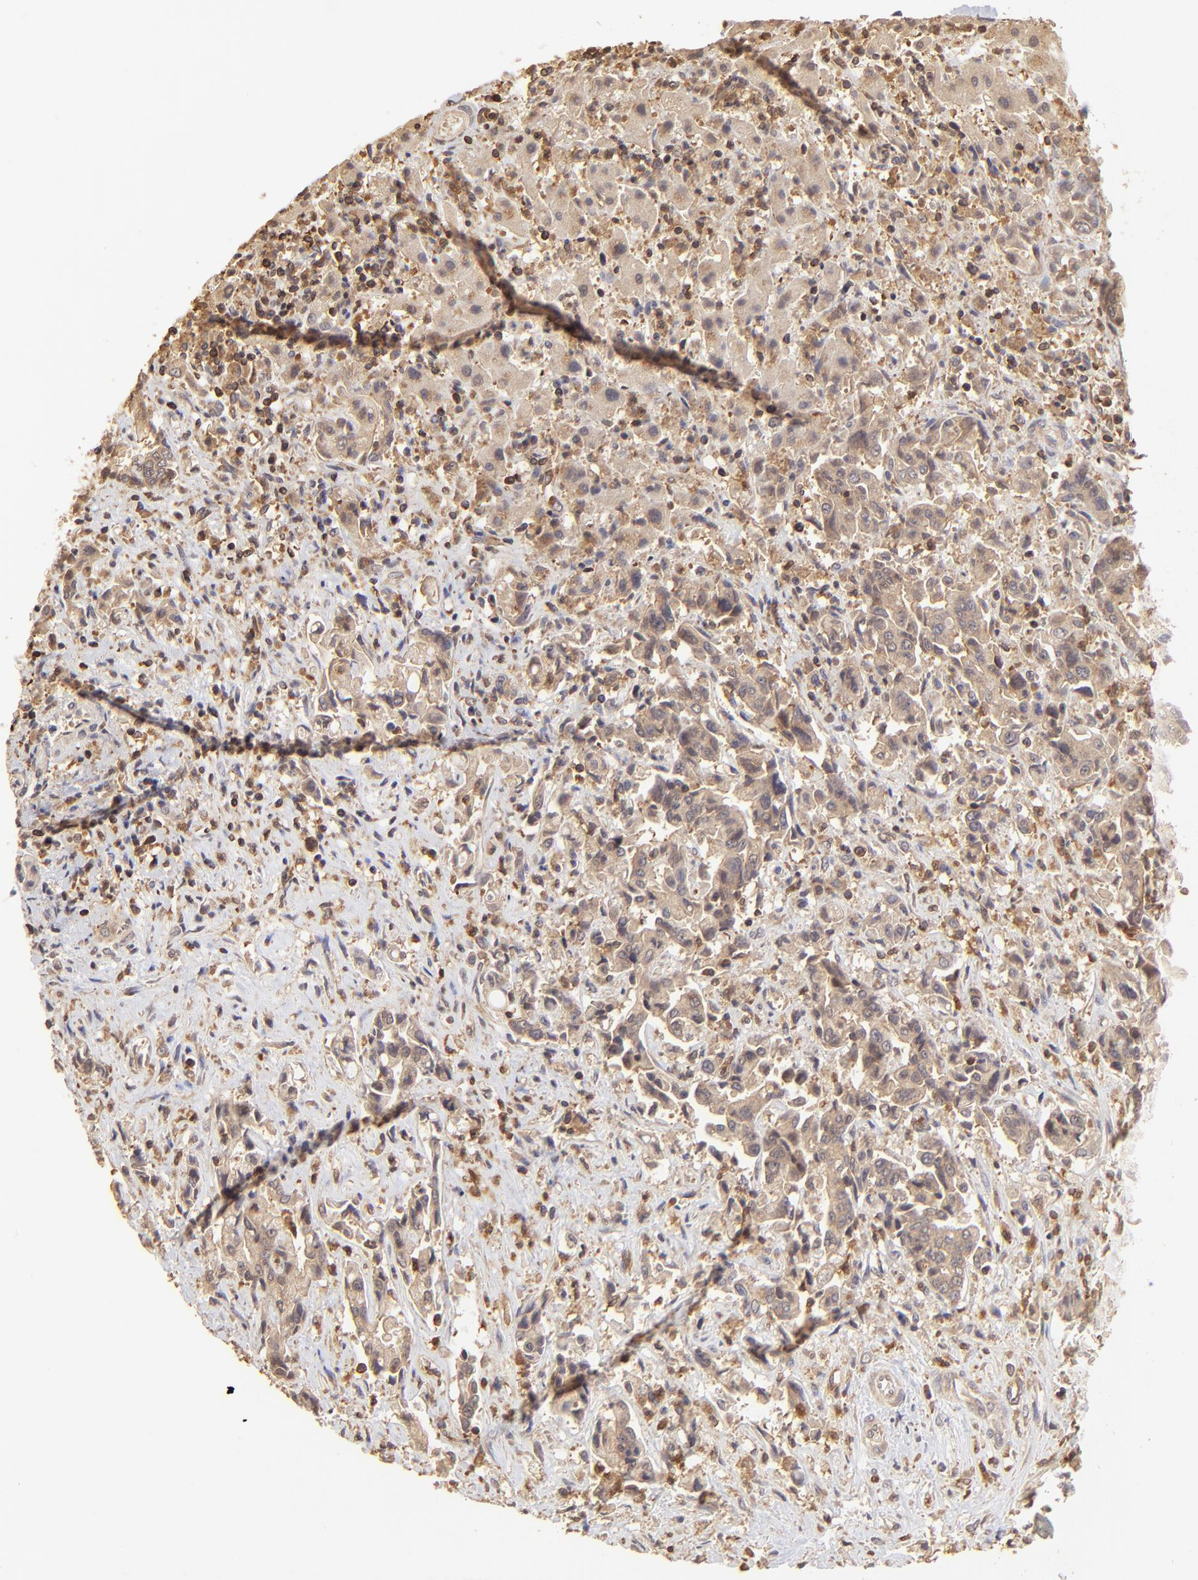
{"staining": {"intensity": "moderate", "quantity": ">75%", "location": "cytoplasmic/membranous"}, "tissue": "liver cancer", "cell_type": "Tumor cells", "image_type": "cancer", "snomed": [{"axis": "morphology", "description": "Cholangiocarcinoma"}, {"axis": "topography", "description": "Liver"}], "caption": "Immunohistochemical staining of human liver cholangiocarcinoma demonstrates moderate cytoplasmic/membranous protein staining in approximately >75% of tumor cells.", "gene": "STON2", "patient": {"sex": "male", "age": 57}}